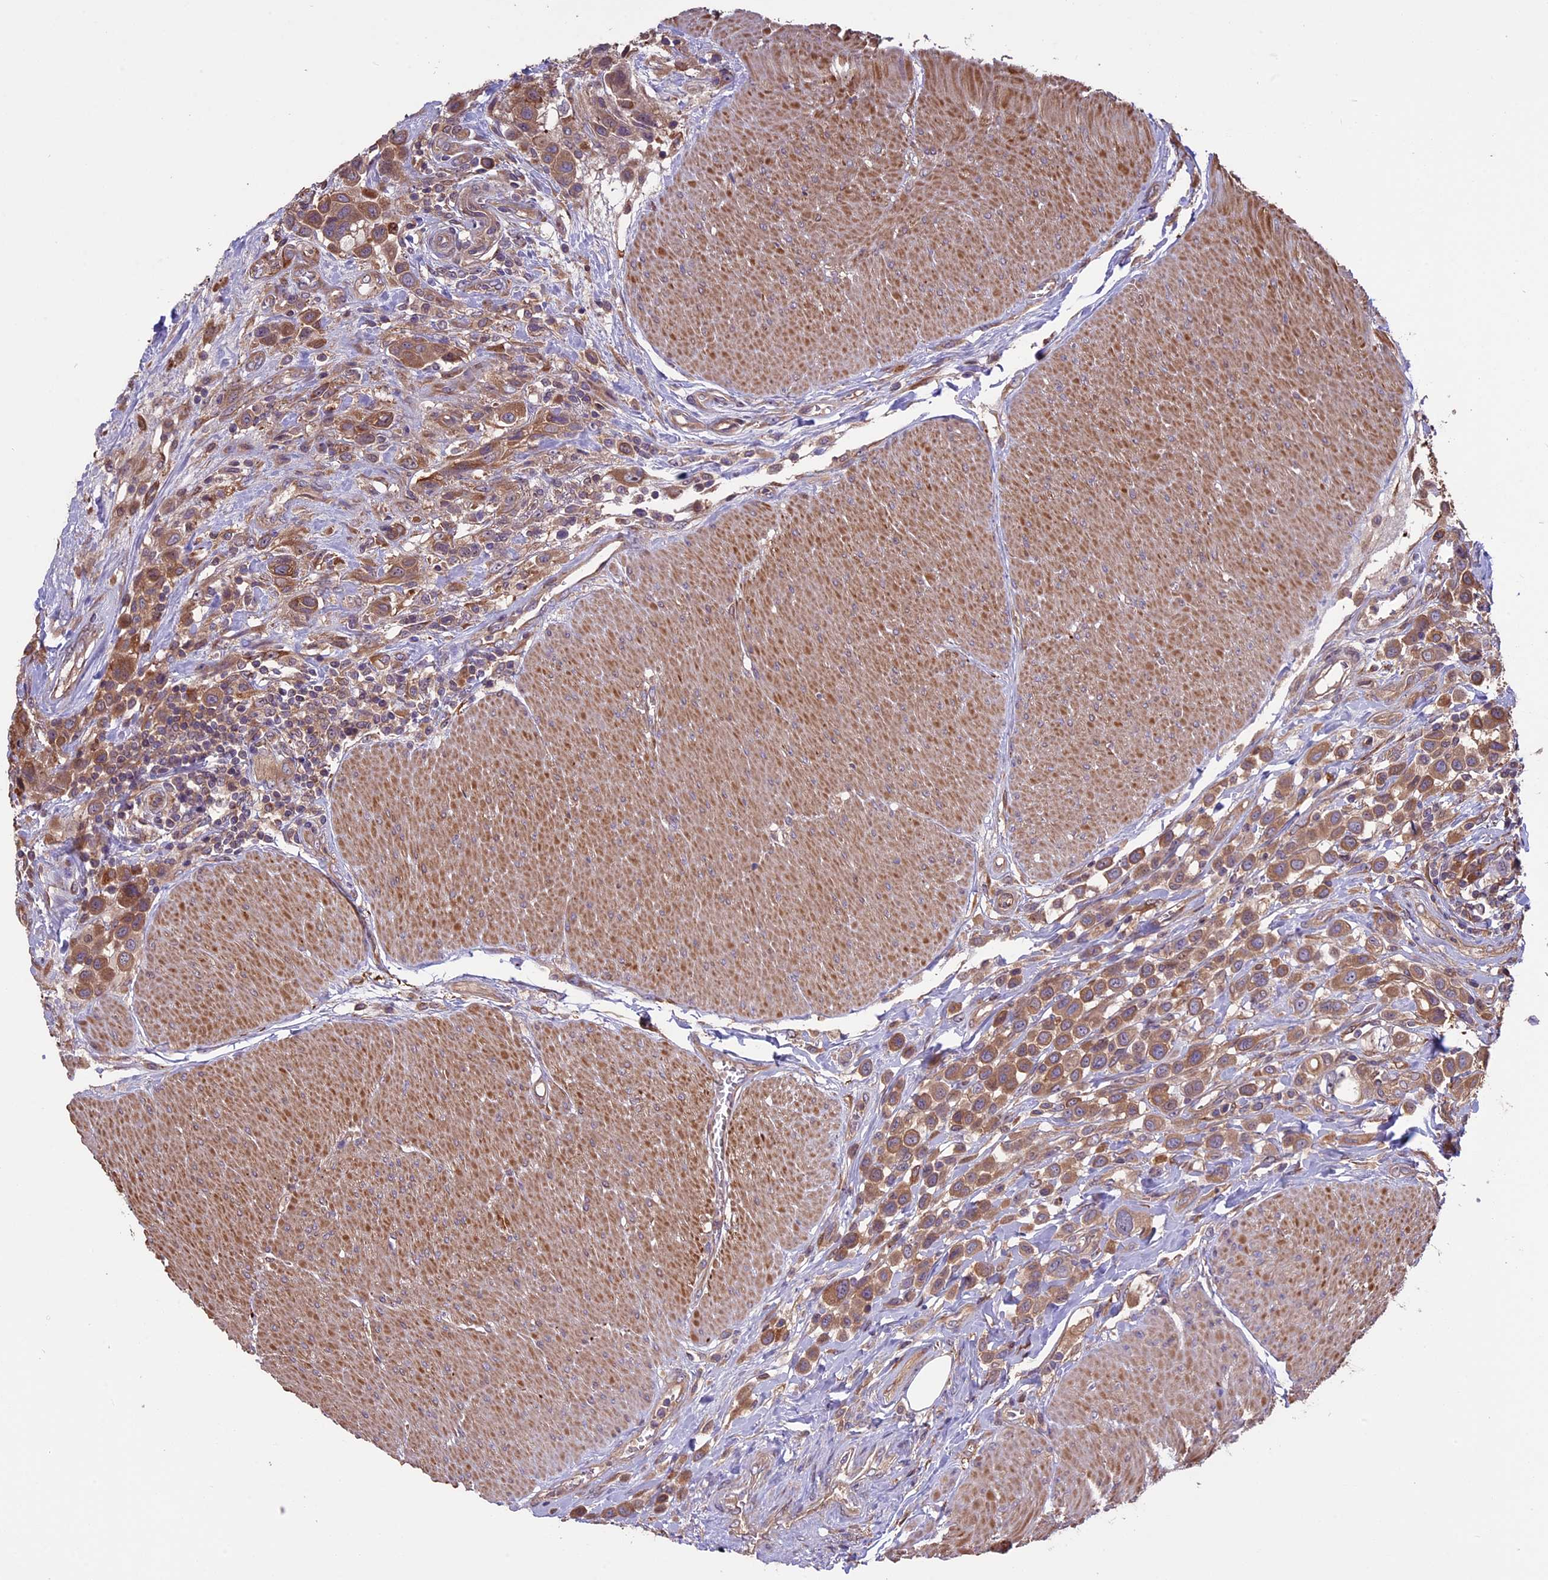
{"staining": {"intensity": "moderate", "quantity": ">75%", "location": "cytoplasmic/membranous"}, "tissue": "urothelial cancer", "cell_type": "Tumor cells", "image_type": "cancer", "snomed": [{"axis": "morphology", "description": "Urothelial carcinoma, High grade"}, {"axis": "topography", "description": "Urinary bladder"}], "caption": "Immunohistochemistry (DAB) staining of human urothelial cancer exhibits moderate cytoplasmic/membranous protein staining in about >75% of tumor cells. The staining is performed using DAB brown chromogen to label protein expression. The nuclei are counter-stained blue using hematoxylin.", "gene": "VWA3A", "patient": {"sex": "male", "age": 50}}